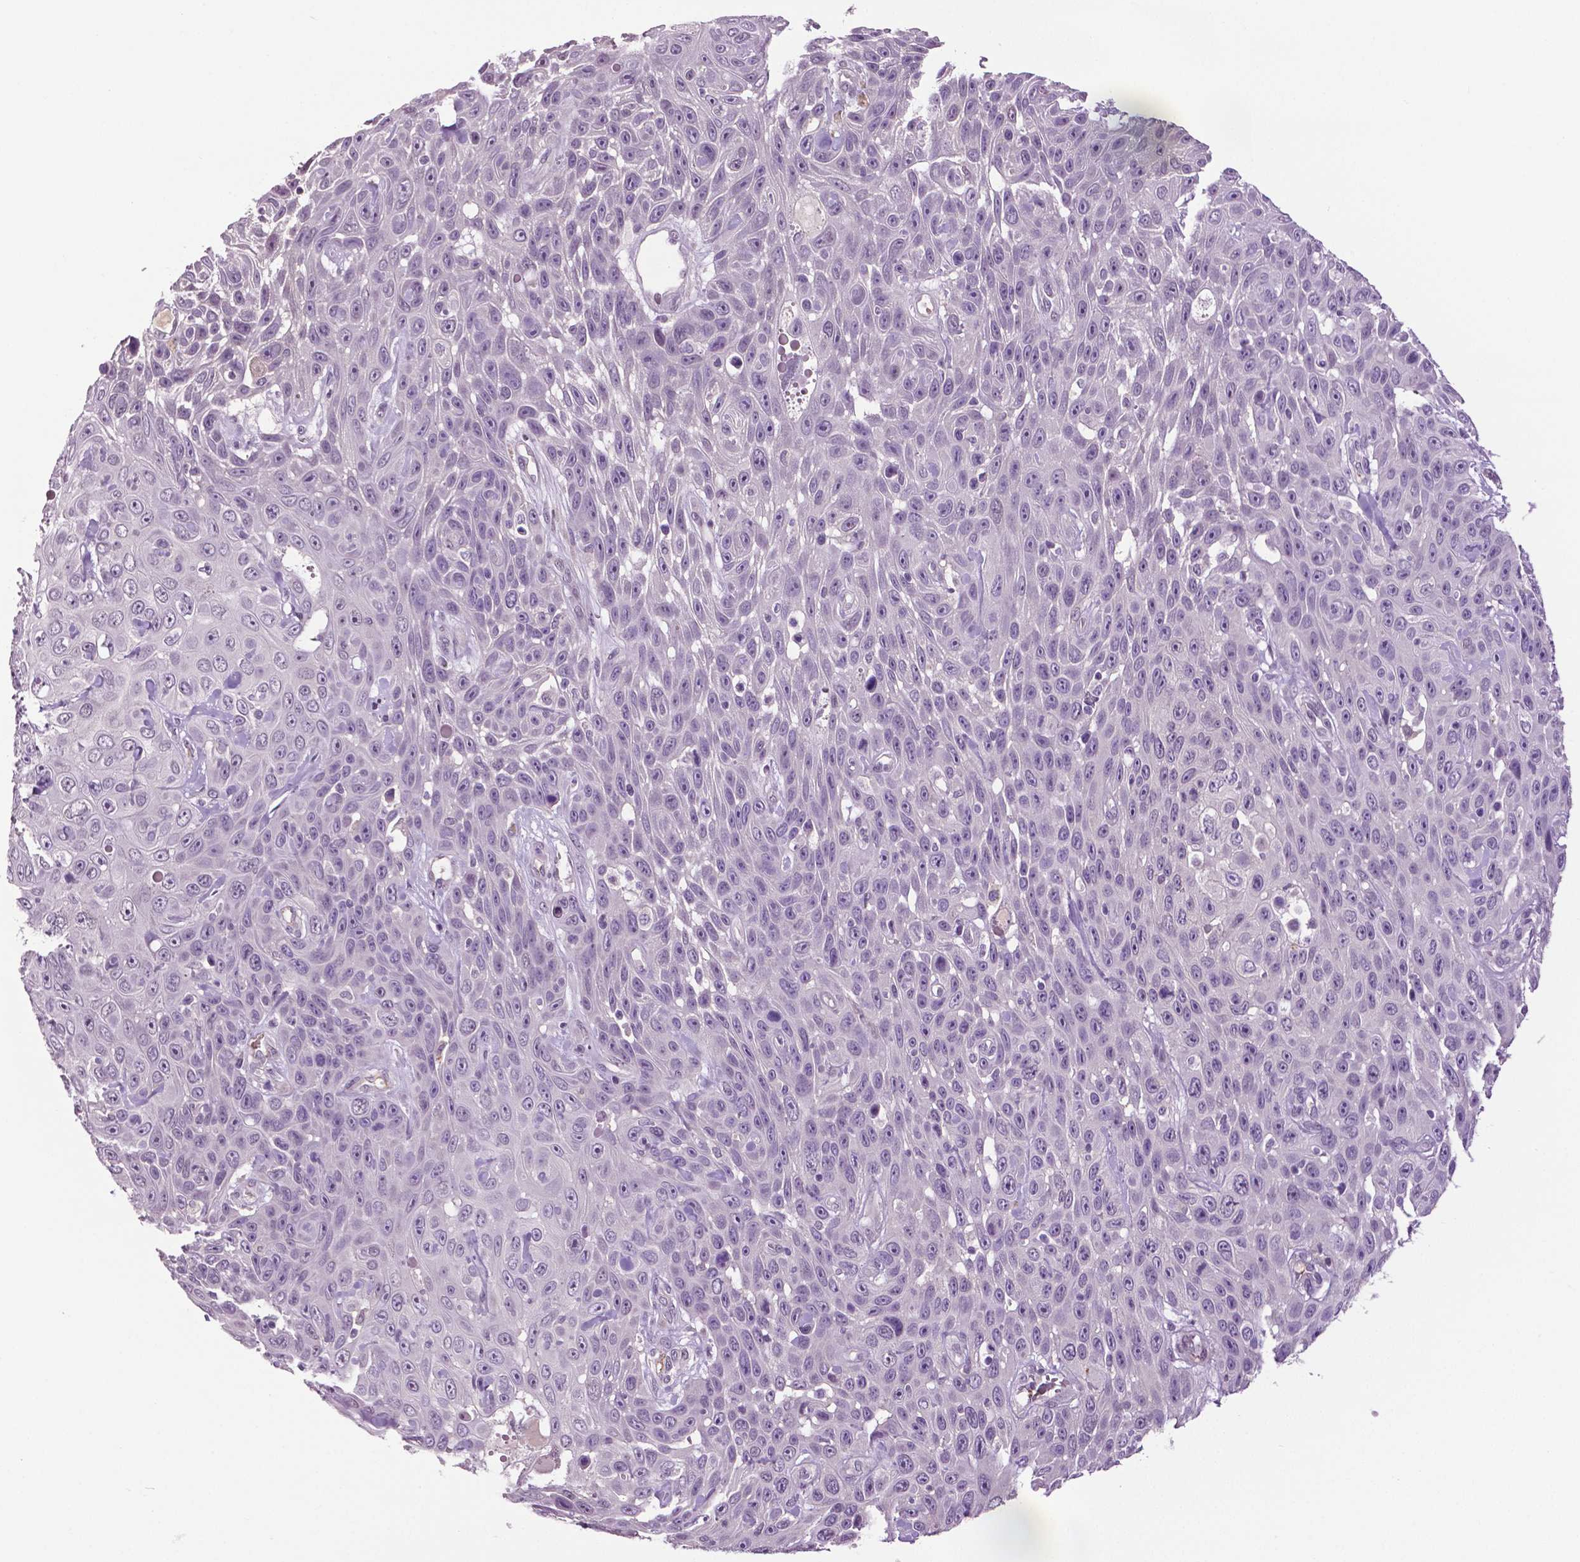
{"staining": {"intensity": "negative", "quantity": "none", "location": "none"}, "tissue": "skin cancer", "cell_type": "Tumor cells", "image_type": "cancer", "snomed": [{"axis": "morphology", "description": "Squamous cell carcinoma, NOS"}, {"axis": "topography", "description": "Skin"}], "caption": "IHC photomicrograph of skin squamous cell carcinoma stained for a protein (brown), which displays no positivity in tumor cells.", "gene": "PTPN5", "patient": {"sex": "male", "age": 82}}